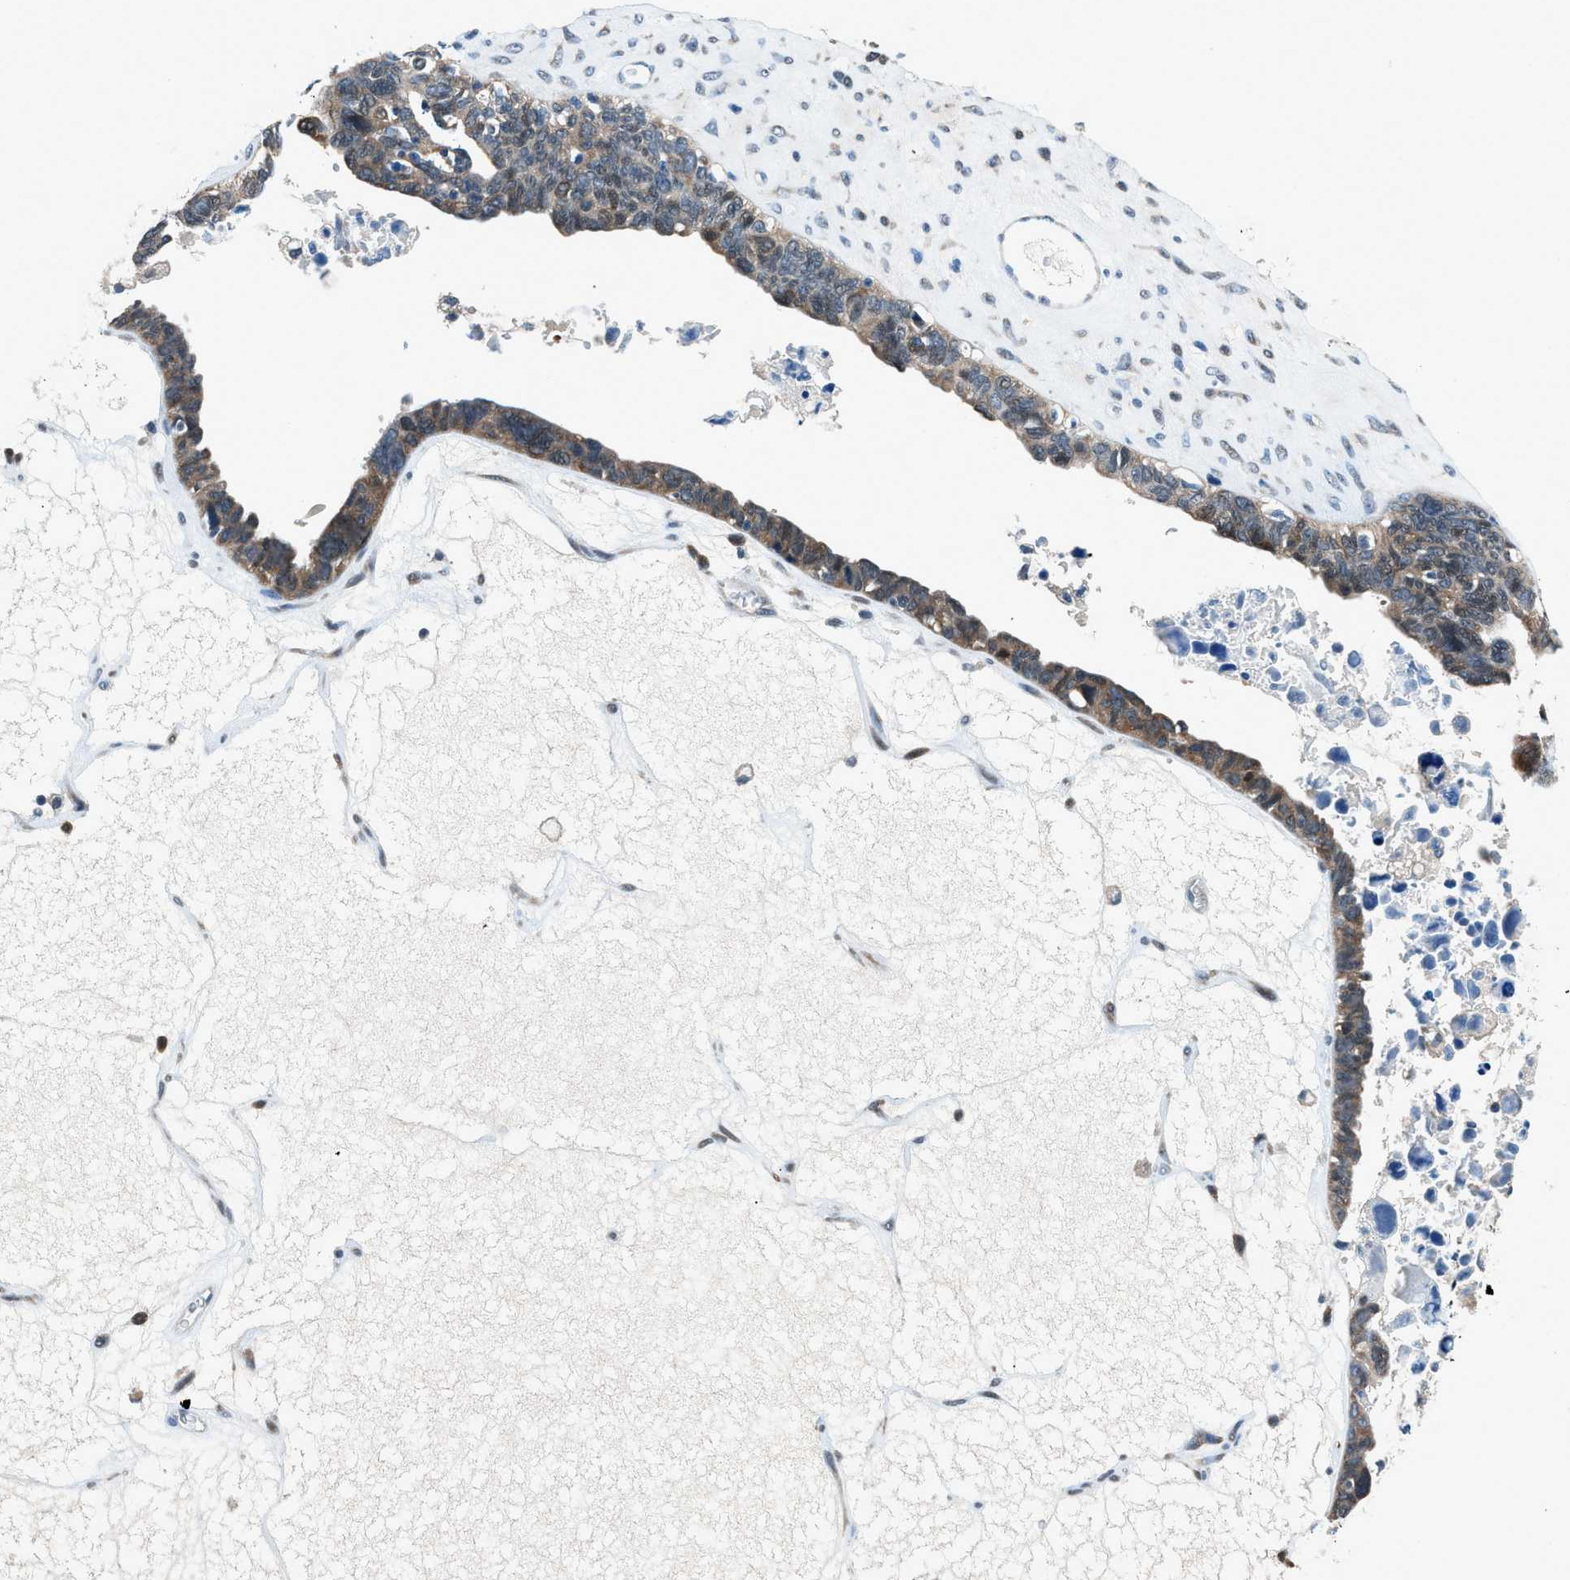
{"staining": {"intensity": "moderate", "quantity": "25%-75%", "location": "cytoplasmic/membranous"}, "tissue": "ovarian cancer", "cell_type": "Tumor cells", "image_type": "cancer", "snomed": [{"axis": "morphology", "description": "Cystadenocarcinoma, serous, NOS"}, {"axis": "topography", "description": "Ovary"}], "caption": "High-power microscopy captured an IHC photomicrograph of serous cystadenocarcinoma (ovarian), revealing moderate cytoplasmic/membranous staining in about 25%-75% of tumor cells. (Brightfield microscopy of DAB IHC at high magnification).", "gene": "ACP1", "patient": {"sex": "female", "age": 79}}